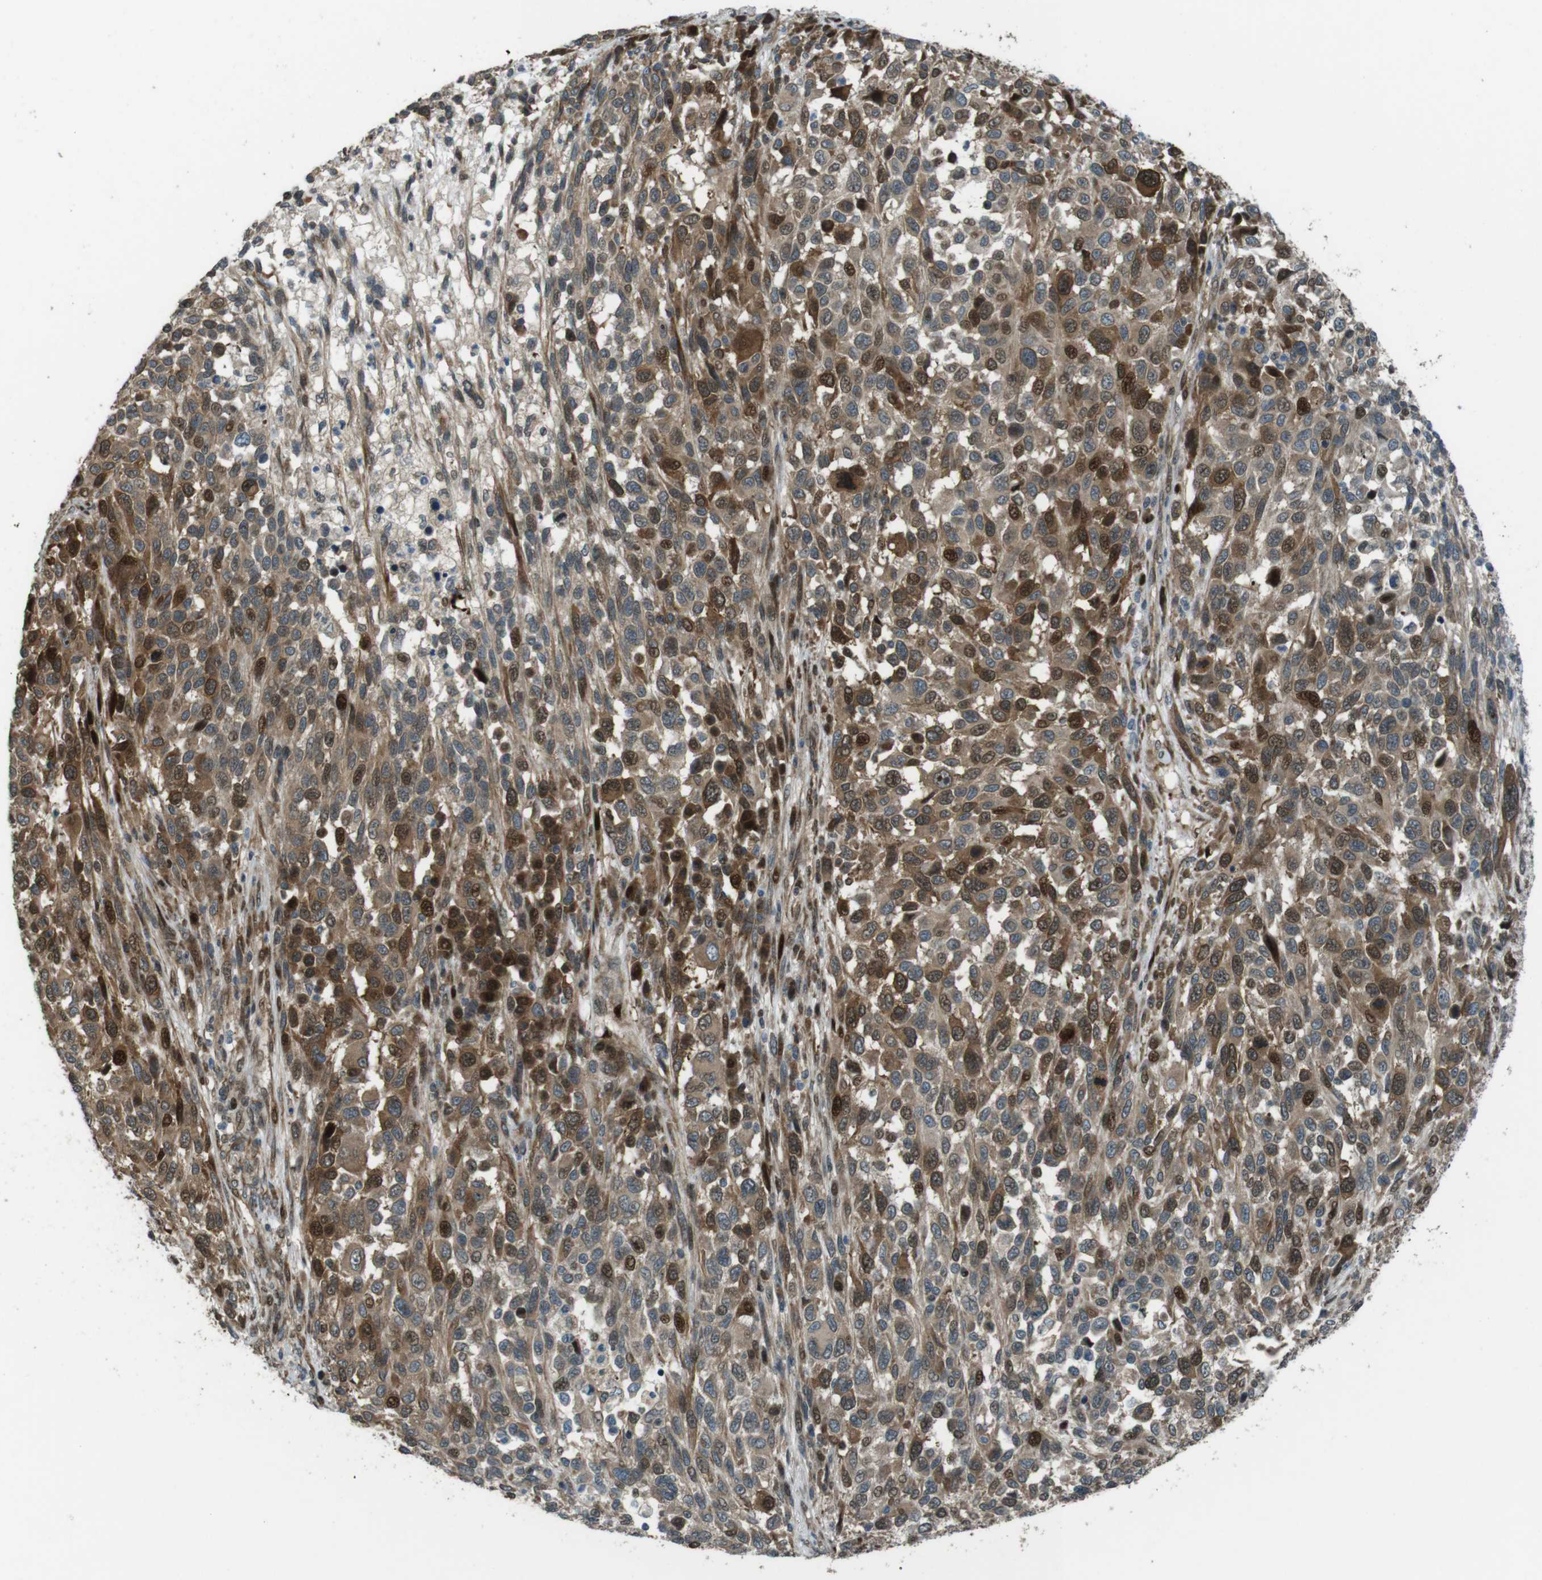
{"staining": {"intensity": "moderate", "quantity": "25%-75%", "location": "cytoplasmic/membranous,nuclear"}, "tissue": "melanoma", "cell_type": "Tumor cells", "image_type": "cancer", "snomed": [{"axis": "morphology", "description": "Malignant melanoma, Metastatic site"}, {"axis": "topography", "description": "Lymph node"}], "caption": "Brown immunohistochemical staining in malignant melanoma (metastatic site) reveals moderate cytoplasmic/membranous and nuclear positivity in approximately 25%-75% of tumor cells. (Brightfield microscopy of DAB IHC at high magnification).", "gene": "ZNF330", "patient": {"sex": "male", "age": 61}}